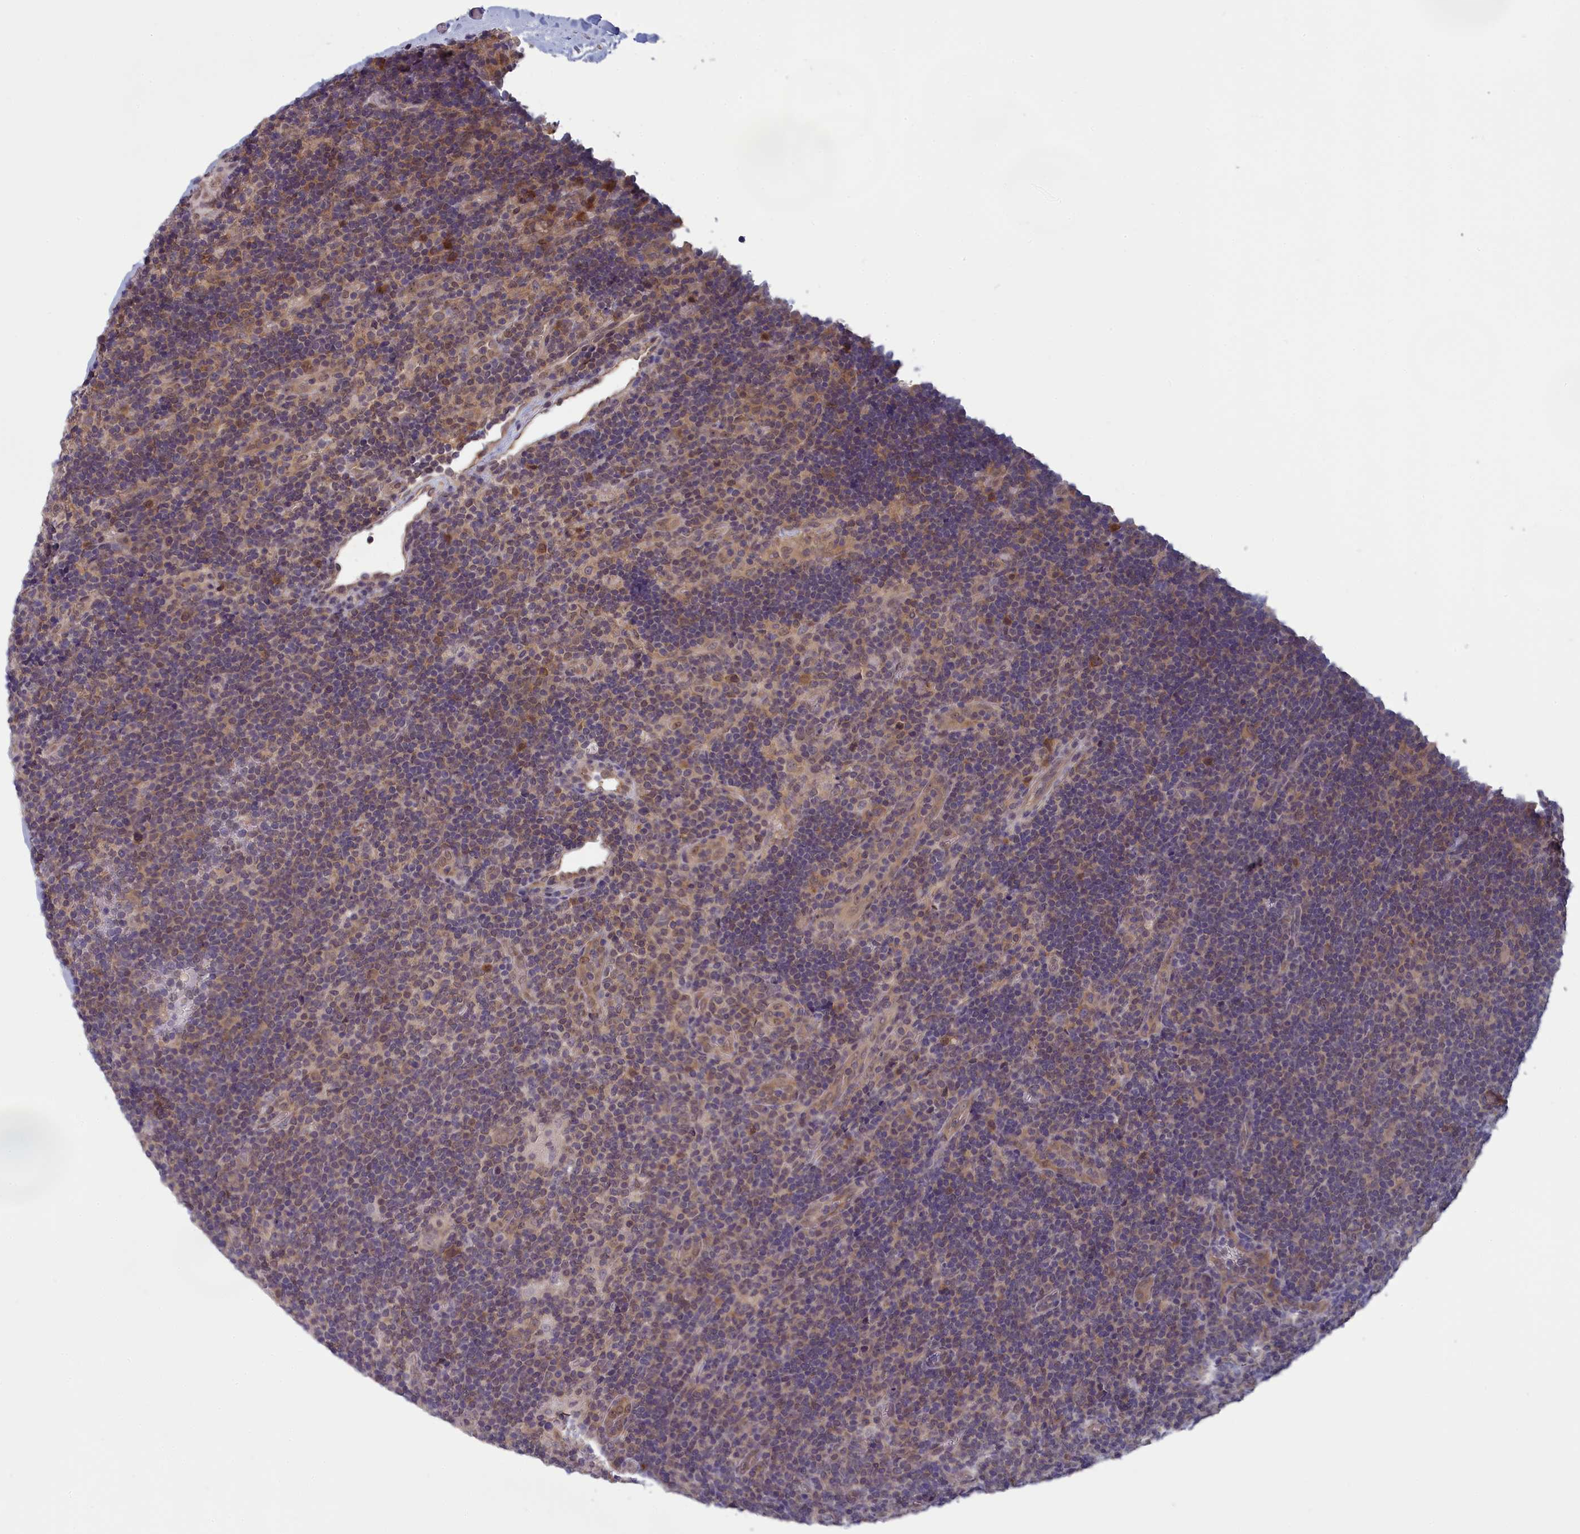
{"staining": {"intensity": "moderate", "quantity": "25%-75%", "location": "cytoplasmic/membranous,nuclear"}, "tissue": "lymphoma", "cell_type": "Tumor cells", "image_type": "cancer", "snomed": [{"axis": "morphology", "description": "Hodgkin's disease, NOS"}, {"axis": "topography", "description": "Lymph node"}], "caption": "The micrograph exhibits immunohistochemical staining of lymphoma. There is moderate cytoplasmic/membranous and nuclear staining is present in approximately 25%-75% of tumor cells. The protein of interest is stained brown, and the nuclei are stained in blue (DAB (3,3'-diaminobenzidine) IHC with brightfield microscopy, high magnification).", "gene": "MRI1", "patient": {"sex": "female", "age": 57}}